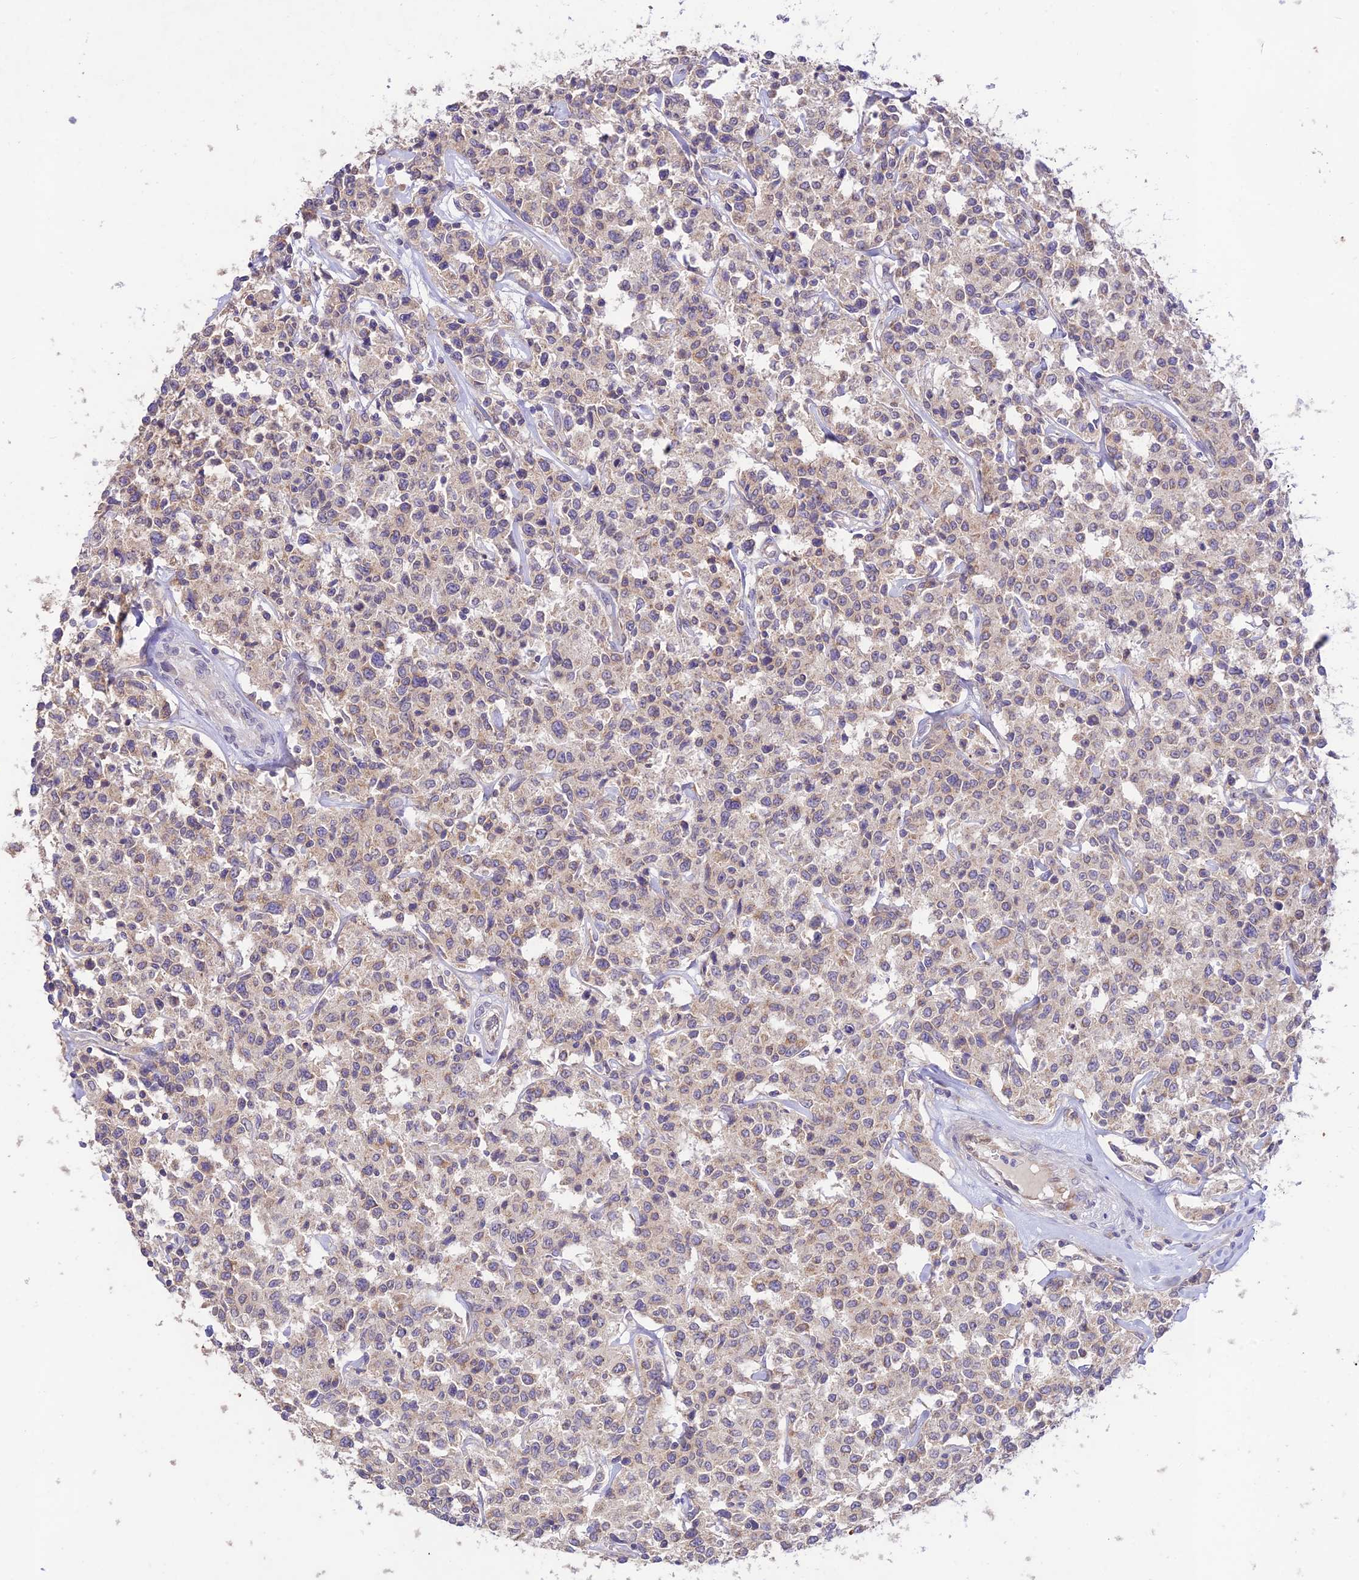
{"staining": {"intensity": "weak", "quantity": "<25%", "location": "cytoplasmic/membranous"}, "tissue": "lymphoma", "cell_type": "Tumor cells", "image_type": "cancer", "snomed": [{"axis": "morphology", "description": "Malignant lymphoma, non-Hodgkin's type, Low grade"}, {"axis": "topography", "description": "Small intestine"}], "caption": "Tumor cells show no significant protein expression in low-grade malignant lymphoma, non-Hodgkin's type.", "gene": "TMEM259", "patient": {"sex": "female", "age": 59}}